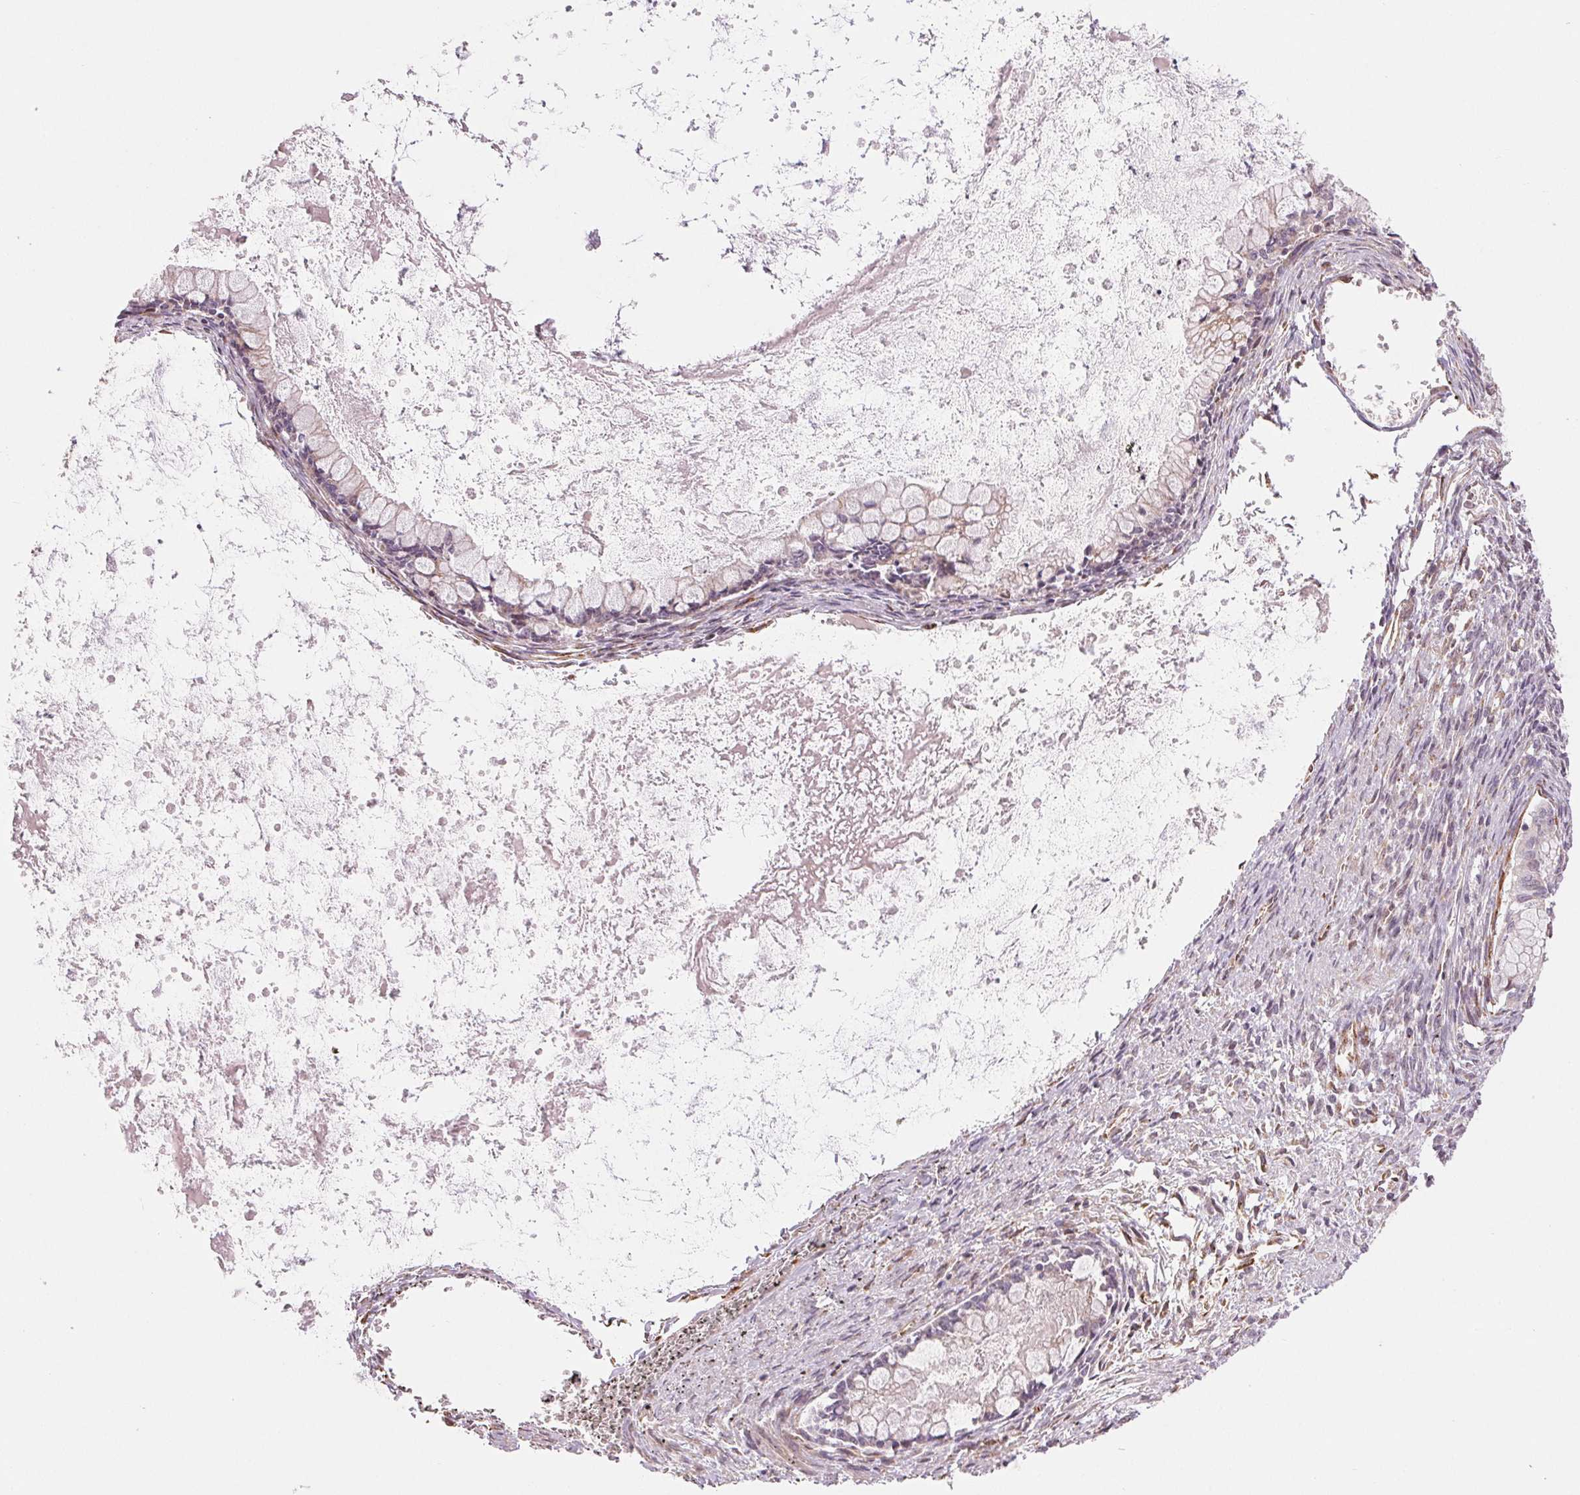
{"staining": {"intensity": "negative", "quantity": "none", "location": "none"}, "tissue": "ovarian cancer", "cell_type": "Tumor cells", "image_type": "cancer", "snomed": [{"axis": "morphology", "description": "Cystadenocarcinoma, mucinous, NOS"}, {"axis": "topography", "description": "Ovary"}], "caption": "The immunohistochemistry (IHC) micrograph has no significant staining in tumor cells of ovarian cancer tissue.", "gene": "METTL17", "patient": {"sex": "female", "age": 67}}